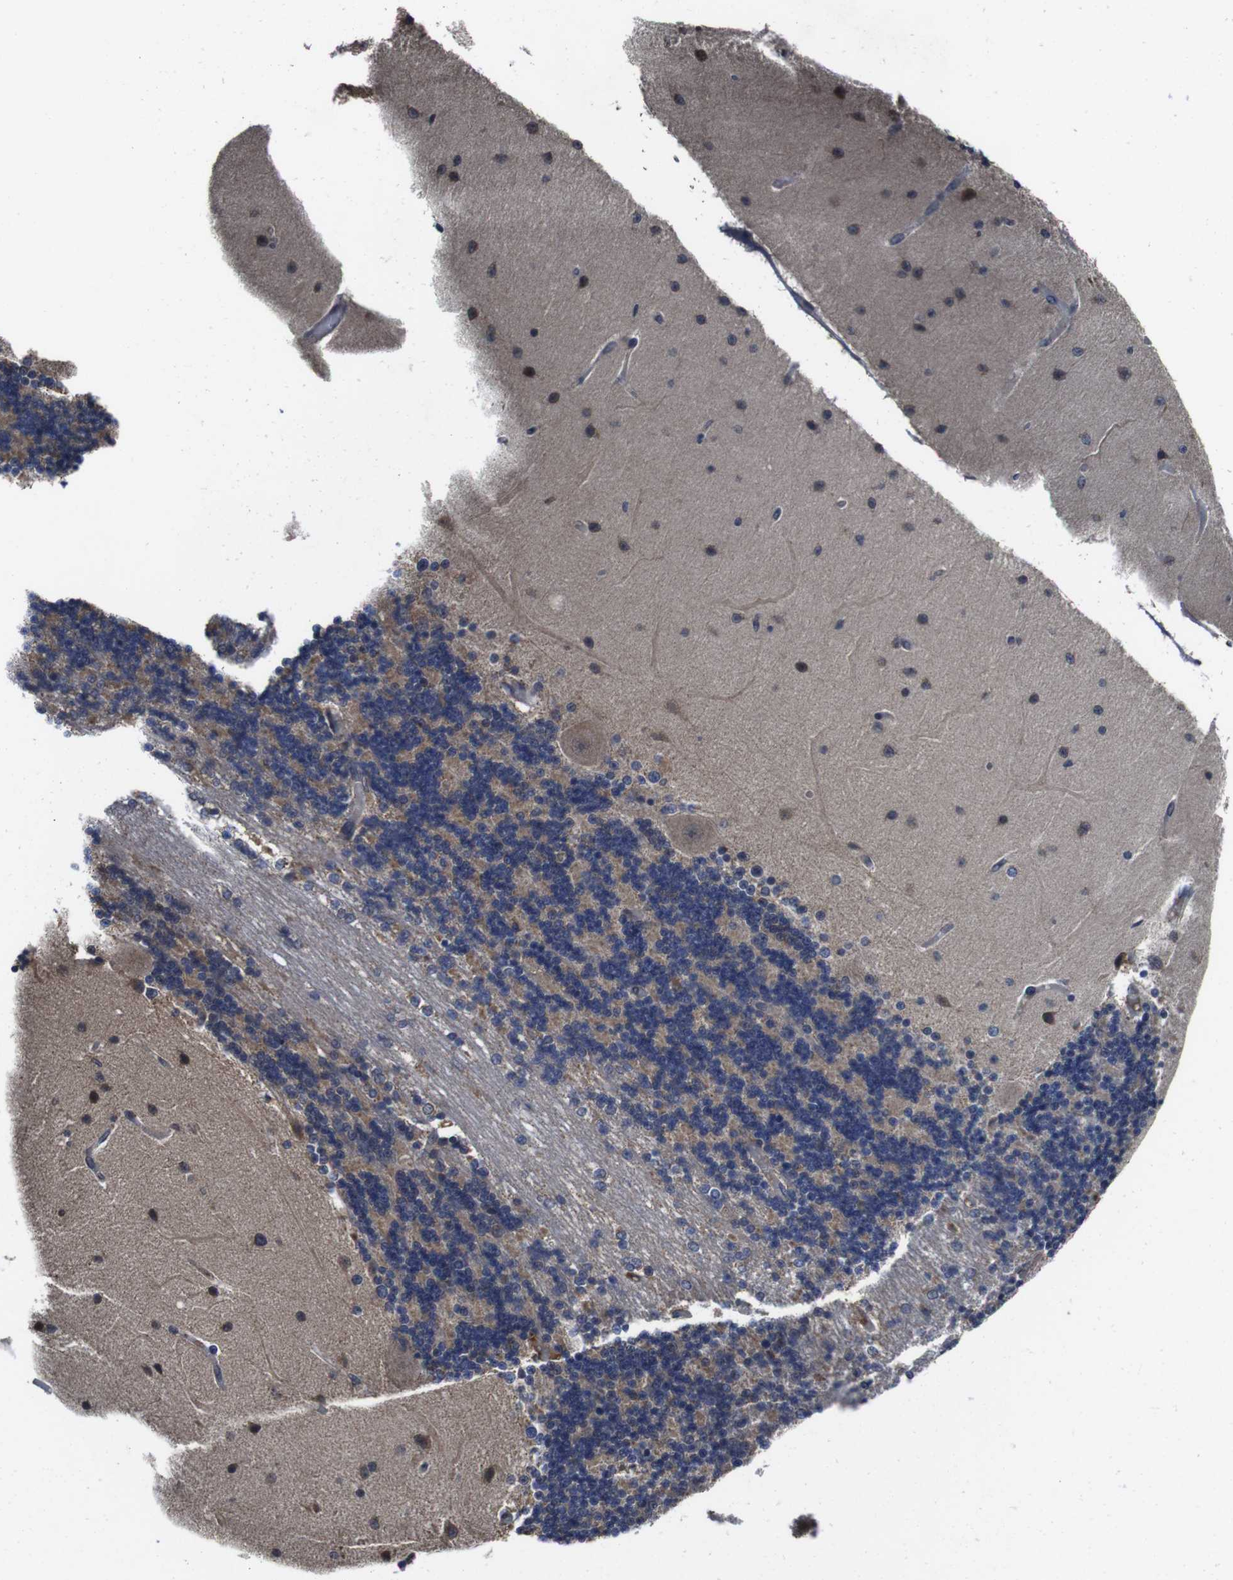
{"staining": {"intensity": "weak", "quantity": "25%-75%", "location": "cytoplasmic/membranous"}, "tissue": "cerebellum", "cell_type": "Cells in granular layer", "image_type": "normal", "snomed": [{"axis": "morphology", "description": "Normal tissue, NOS"}, {"axis": "topography", "description": "Cerebellum"}], "caption": "Immunohistochemical staining of benign human cerebellum exhibits 25%-75% levels of weak cytoplasmic/membranous protein expression in approximately 25%-75% of cells in granular layer.", "gene": "CXCL11", "patient": {"sex": "female", "age": 54}}